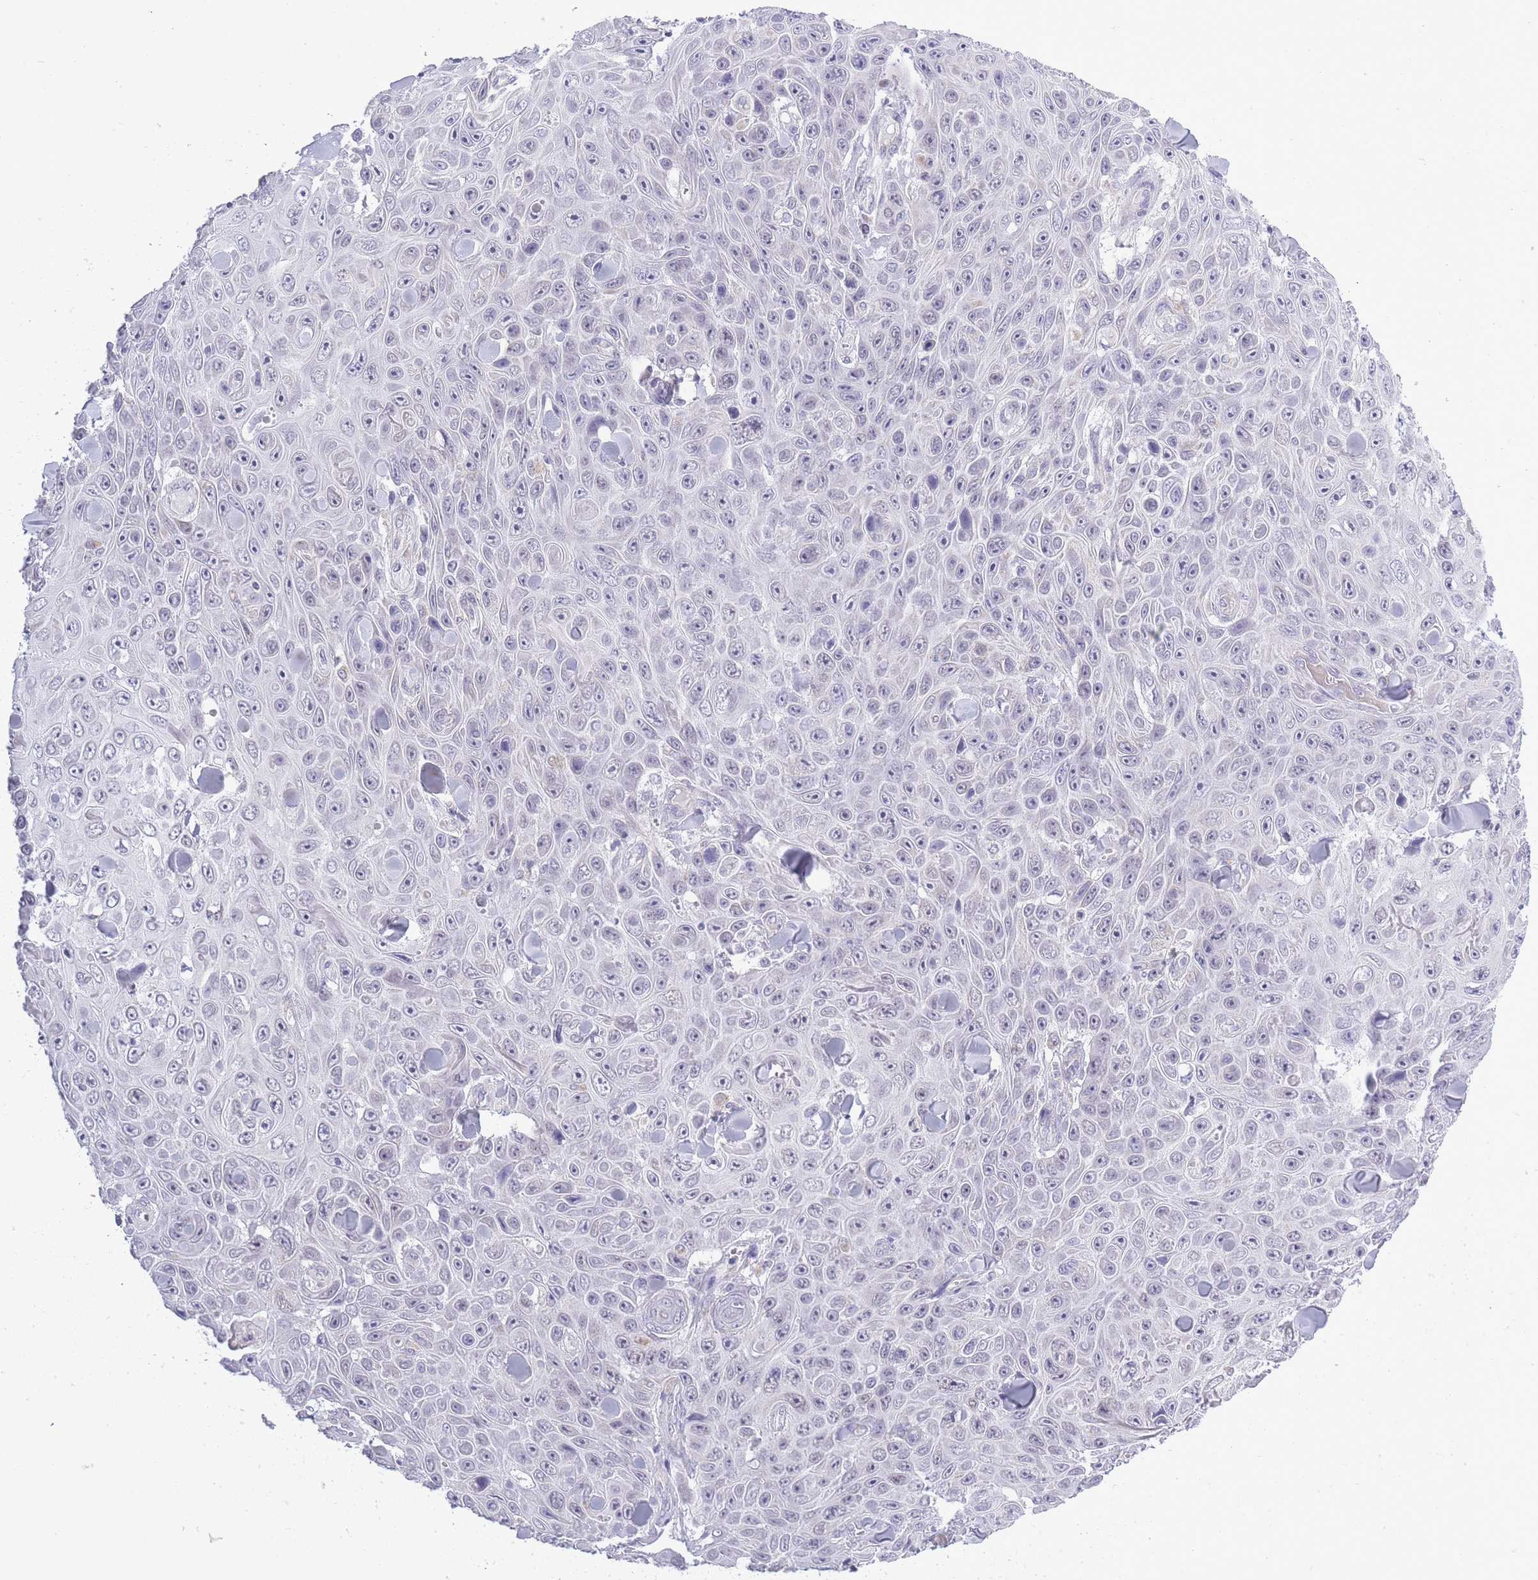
{"staining": {"intensity": "negative", "quantity": "none", "location": "none"}, "tissue": "skin cancer", "cell_type": "Tumor cells", "image_type": "cancer", "snomed": [{"axis": "morphology", "description": "Squamous cell carcinoma, NOS"}, {"axis": "topography", "description": "Skin"}], "caption": "Immunohistochemistry of human squamous cell carcinoma (skin) displays no staining in tumor cells. Brightfield microscopy of IHC stained with DAB (brown) and hematoxylin (blue), captured at high magnification.", "gene": "ZBTB24", "patient": {"sex": "male", "age": 82}}